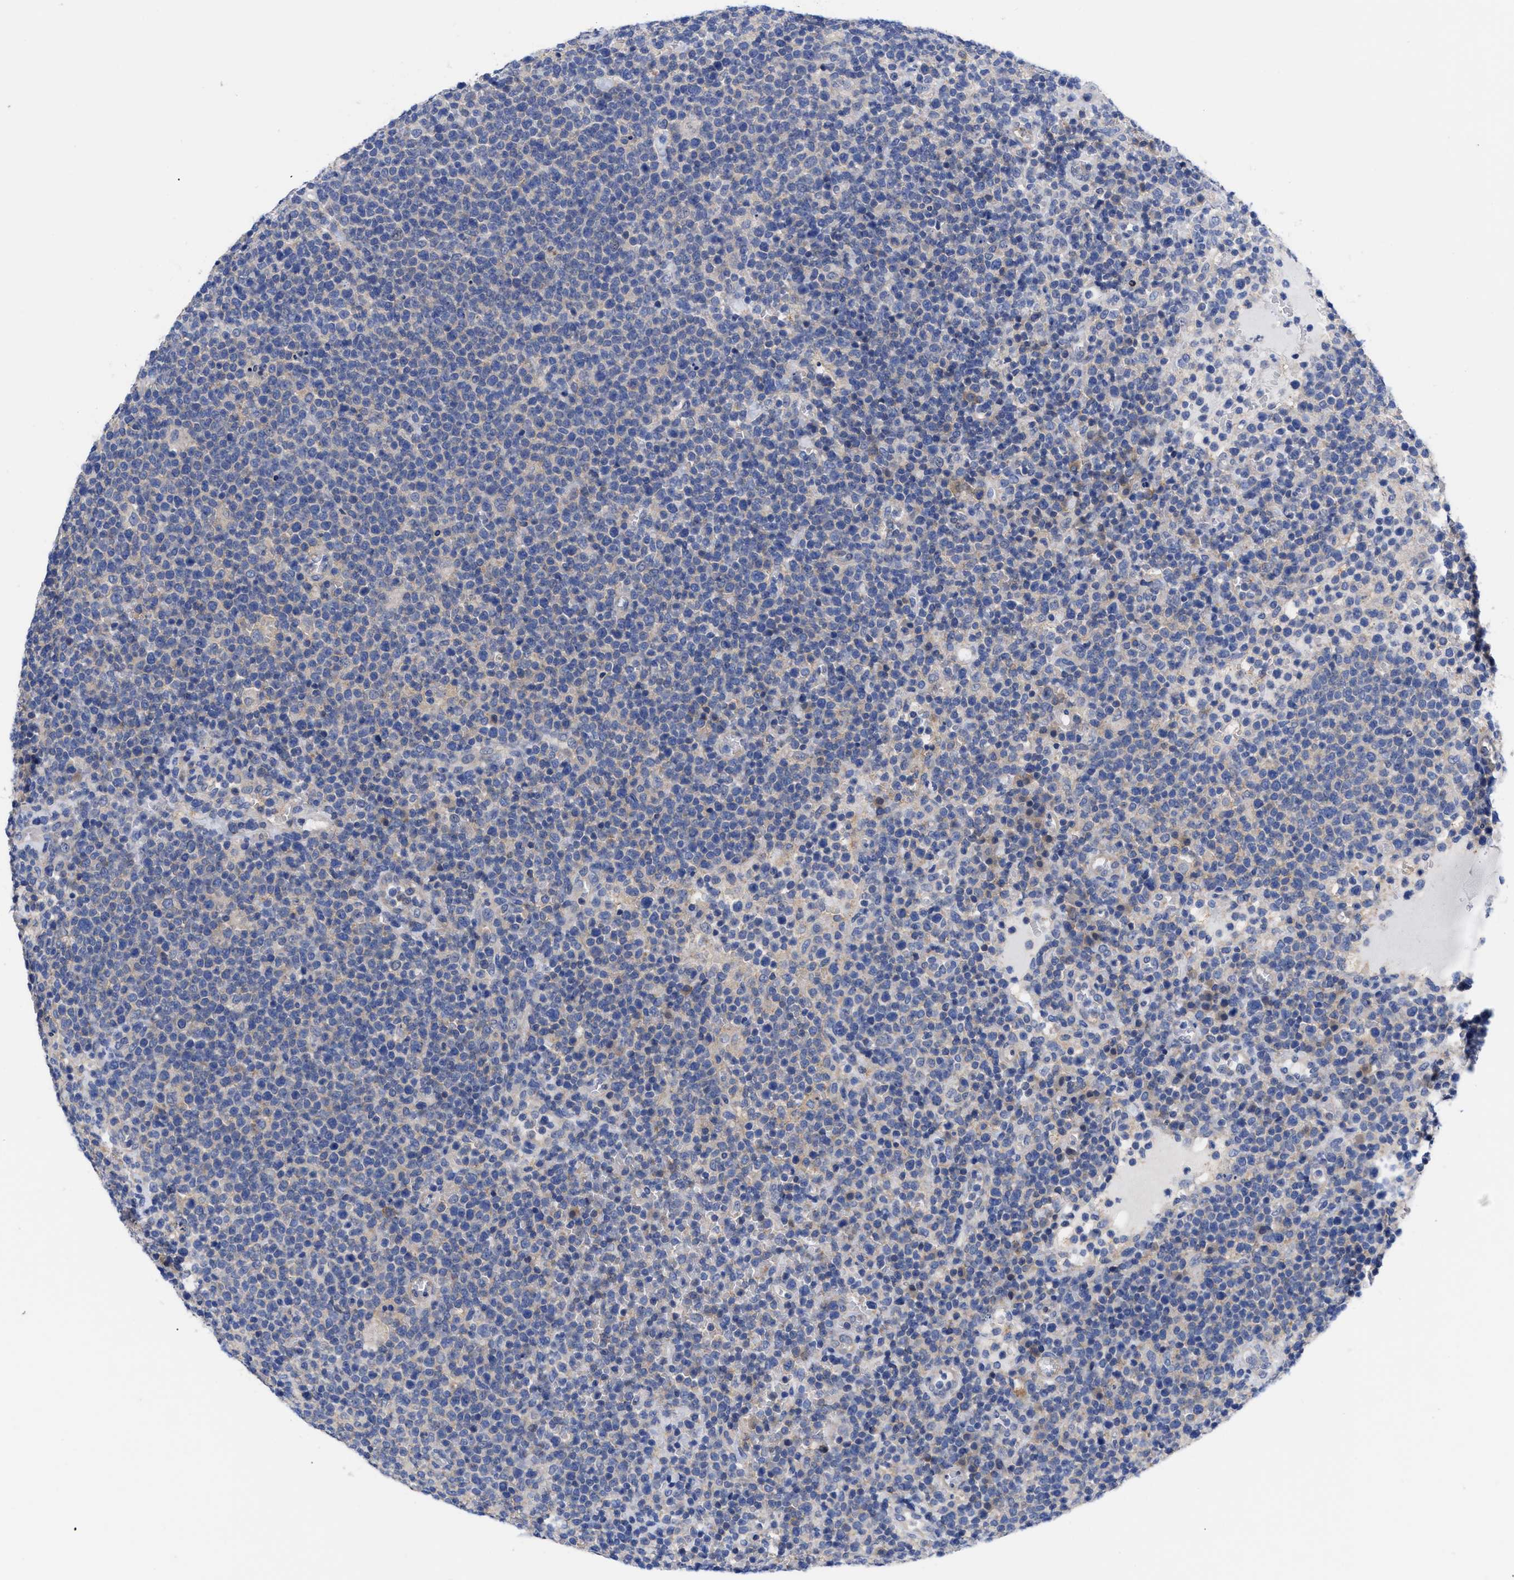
{"staining": {"intensity": "weak", "quantity": "<25%", "location": "cytoplasmic/membranous"}, "tissue": "lymphoma", "cell_type": "Tumor cells", "image_type": "cancer", "snomed": [{"axis": "morphology", "description": "Malignant lymphoma, non-Hodgkin's type, High grade"}, {"axis": "topography", "description": "Lymph node"}], "caption": "Immunohistochemistry (IHC) micrograph of human high-grade malignant lymphoma, non-Hodgkin's type stained for a protein (brown), which demonstrates no positivity in tumor cells.", "gene": "RBKS", "patient": {"sex": "male", "age": 61}}